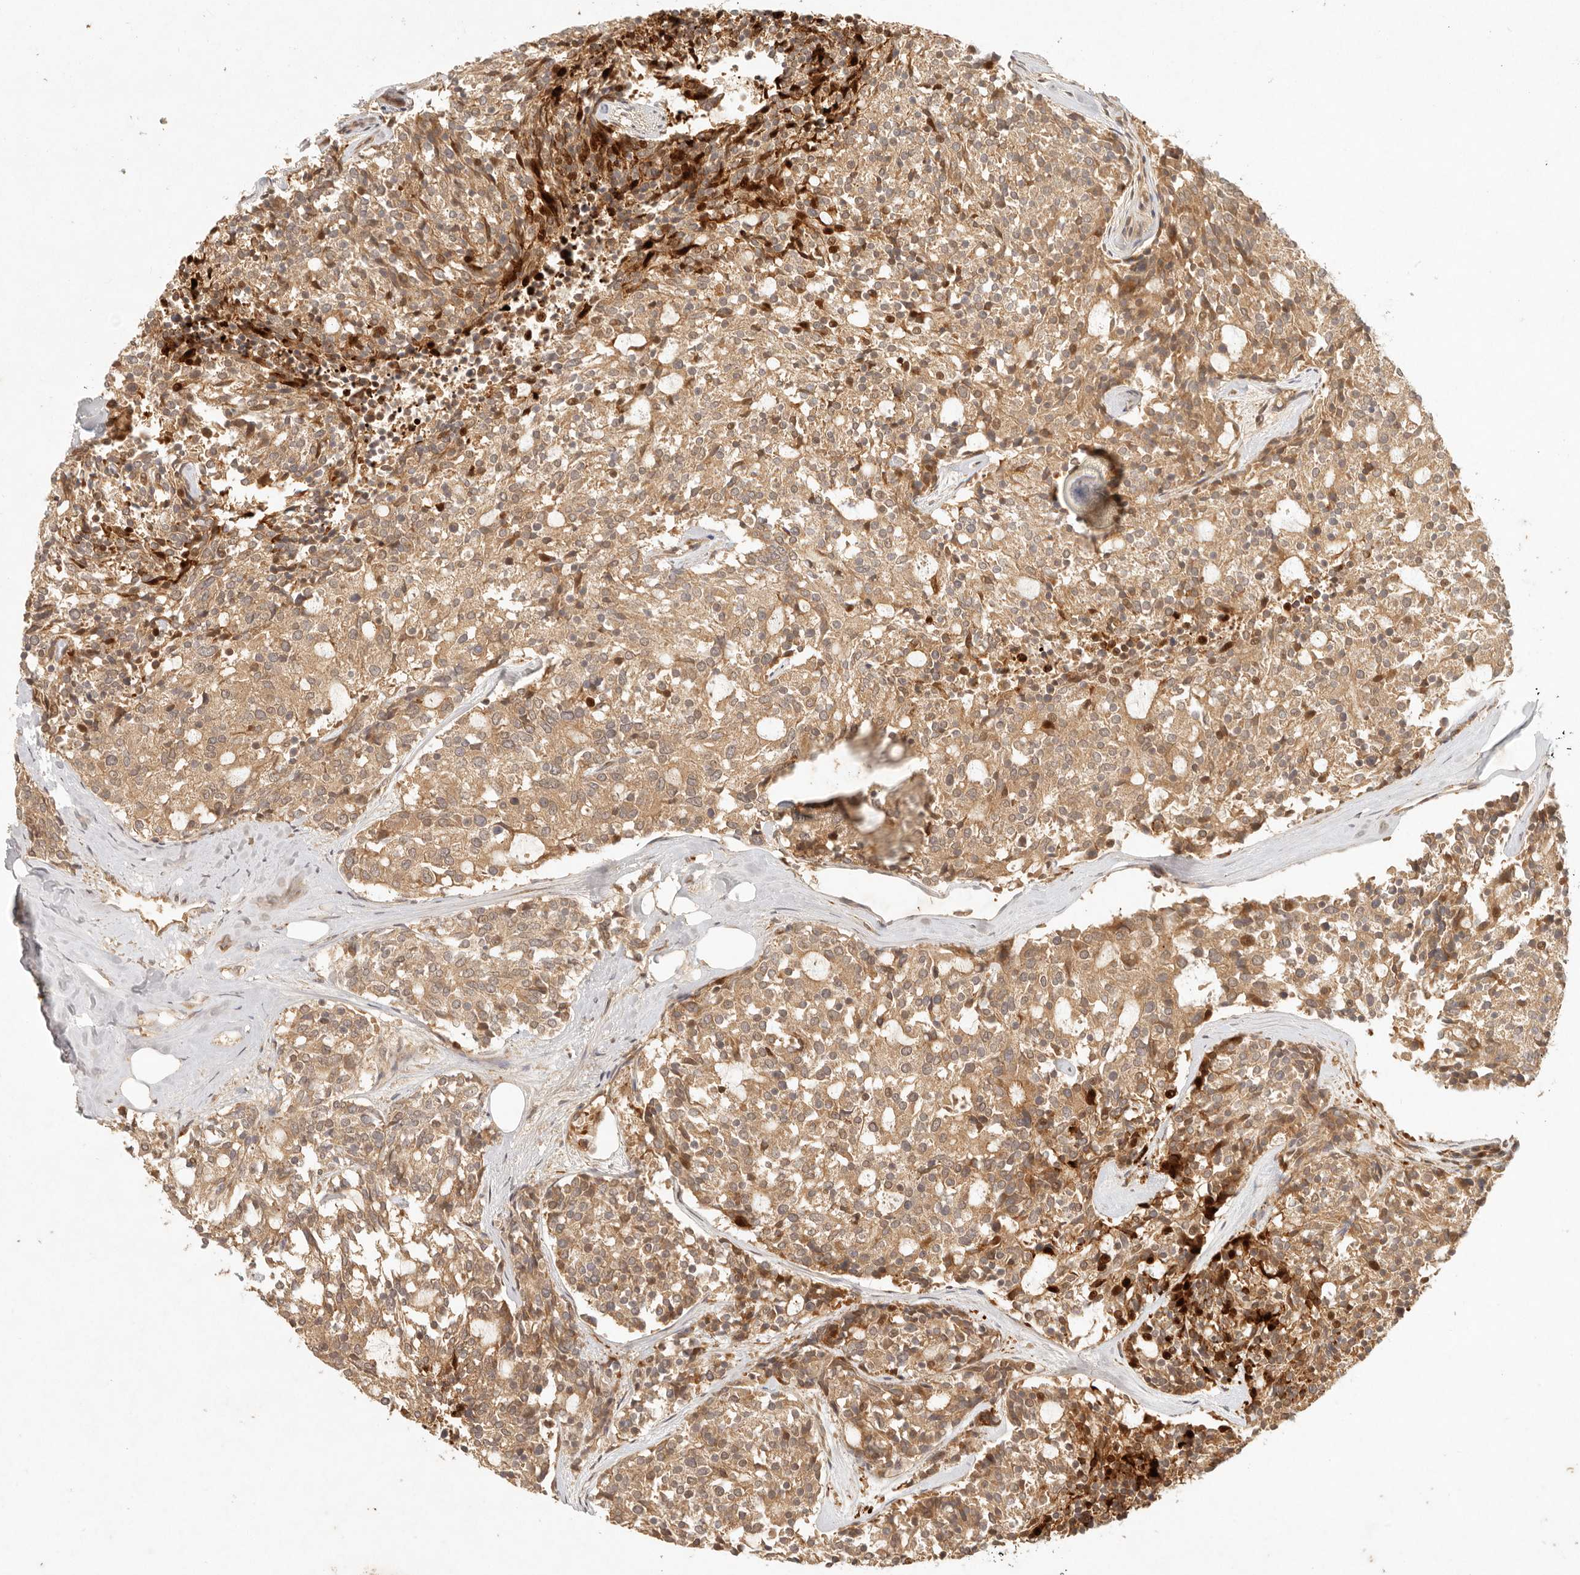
{"staining": {"intensity": "moderate", "quantity": ">75%", "location": "cytoplasmic/membranous"}, "tissue": "carcinoid", "cell_type": "Tumor cells", "image_type": "cancer", "snomed": [{"axis": "morphology", "description": "Carcinoid, malignant, NOS"}, {"axis": "topography", "description": "Pancreas"}], "caption": "An immunohistochemistry (IHC) histopathology image of tumor tissue is shown. Protein staining in brown highlights moderate cytoplasmic/membranous positivity in malignant carcinoid within tumor cells.", "gene": "ANKRD61", "patient": {"sex": "female", "age": 54}}